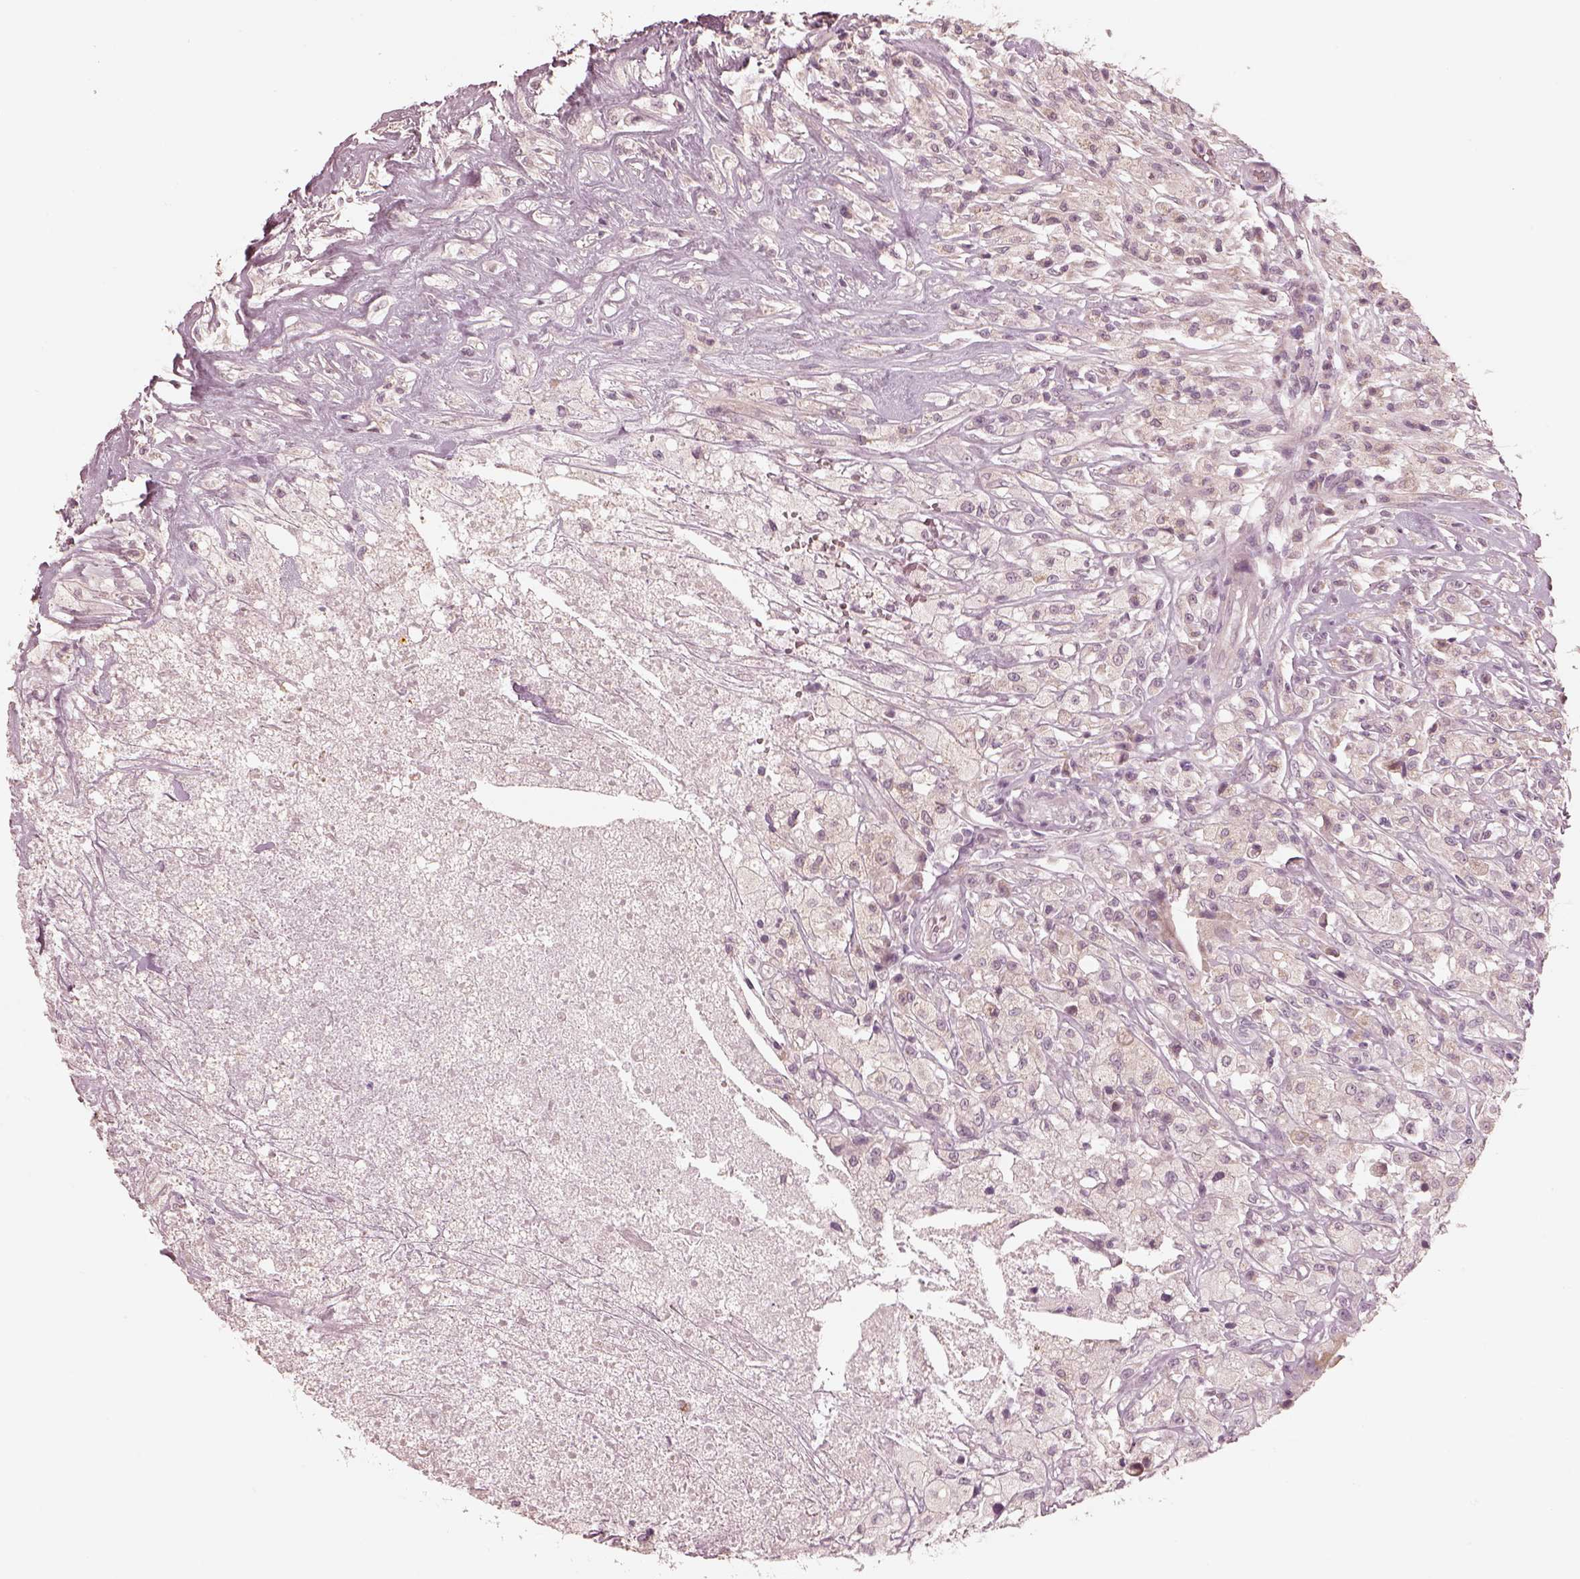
{"staining": {"intensity": "negative", "quantity": "none", "location": "none"}, "tissue": "testis cancer", "cell_type": "Tumor cells", "image_type": "cancer", "snomed": [{"axis": "morphology", "description": "Necrosis, NOS"}, {"axis": "morphology", "description": "Carcinoma, Embryonal, NOS"}, {"axis": "topography", "description": "Testis"}], "caption": "There is no significant positivity in tumor cells of embryonal carcinoma (testis).", "gene": "IQCB1", "patient": {"sex": "male", "age": 19}}